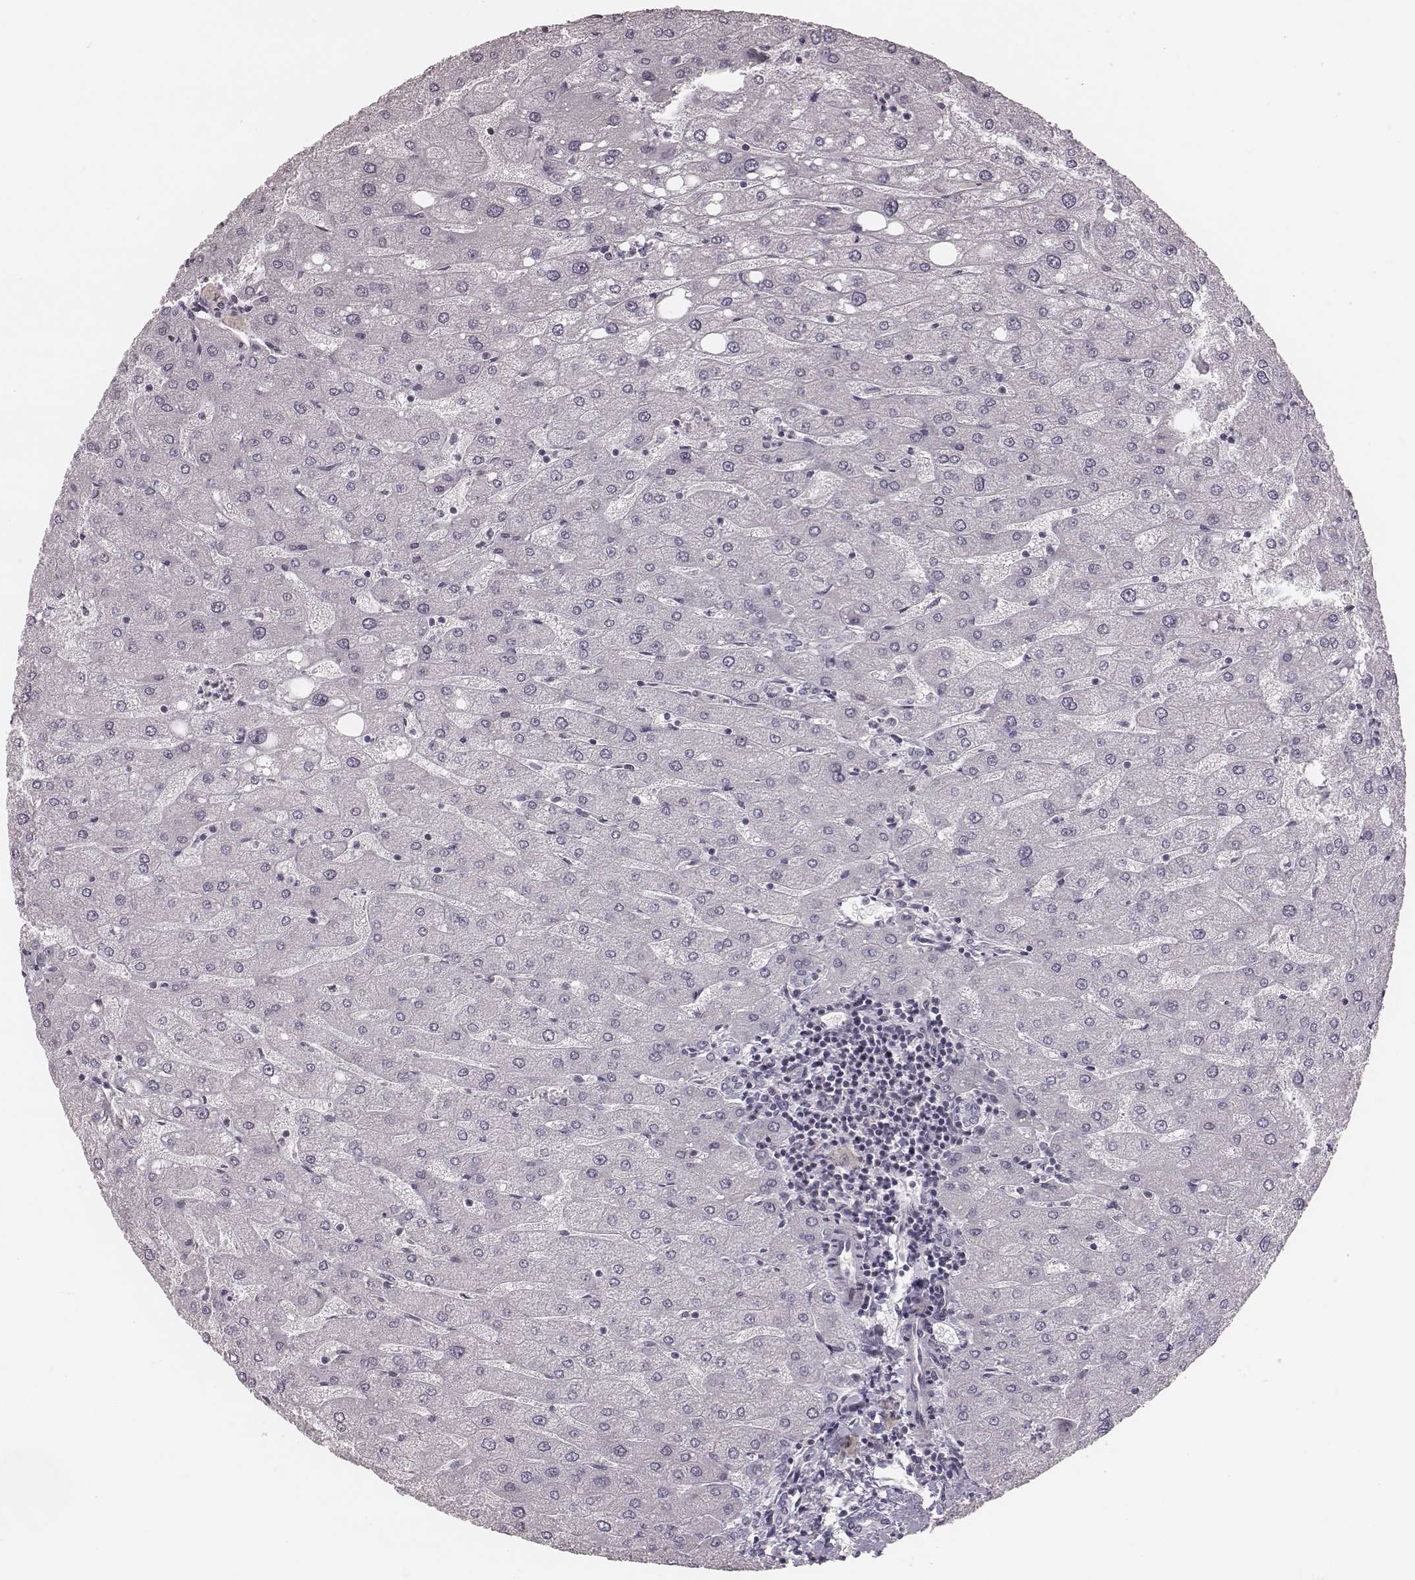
{"staining": {"intensity": "negative", "quantity": "none", "location": "none"}, "tissue": "liver", "cell_type": "Cholangiocytes", "image_type": "normal", "snomed": [{"axis": "morphology", "description": "Normal tissue, NOS"}, {"axis": "topography", "description": "Liver"}], "caption": "Immunohistochemistry image of benign liver stained for a protein (brown), which demonstrates no expression in cholangiocytes. (IHC, brightfield microscopy, high magnification).", "gene": "S100Z", "patient": {"sex": "male", "age": 67}}